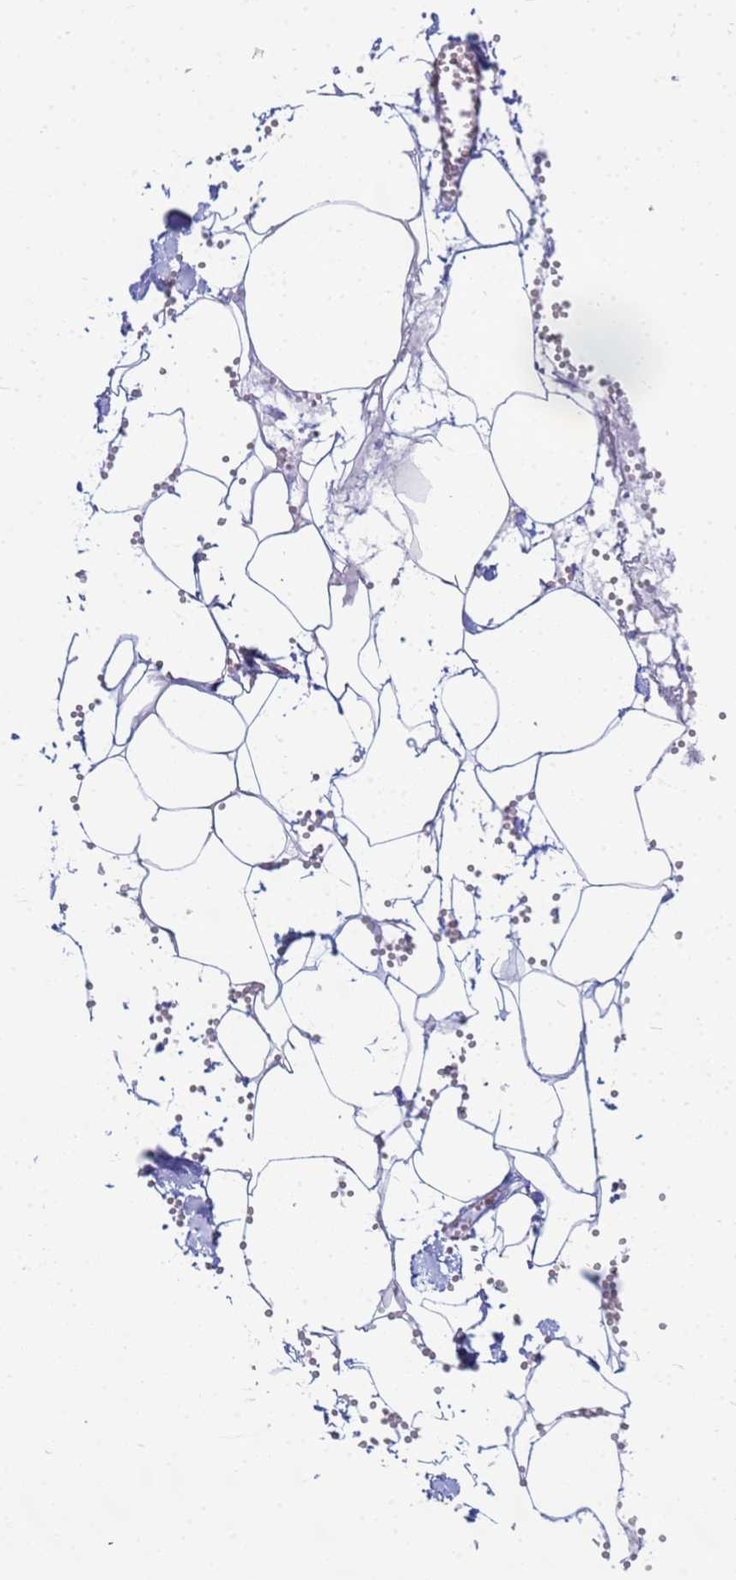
{"staining": {"intensity": "negative", "quantity": "none", "location": "none"}, "tissue": "adipose tissue", "cell_type": "Adipocytes", "image_type": "normal", "snomed": [{"axis": "morphology", "description": "Normal tissue, NOS"}, {"axis": "topography", "description": "Gallbladder"}, {"axis": "topography", "description": "Peripheral nerve tissue"}], "caption": "This is a histopathology image of IHC staining of benign adipose tissue, which shows no expression in adipocytes. Nuclei are stained in blue.", "gene": "UBXN2B", "patient": {"sex": "male", "age": 38}}